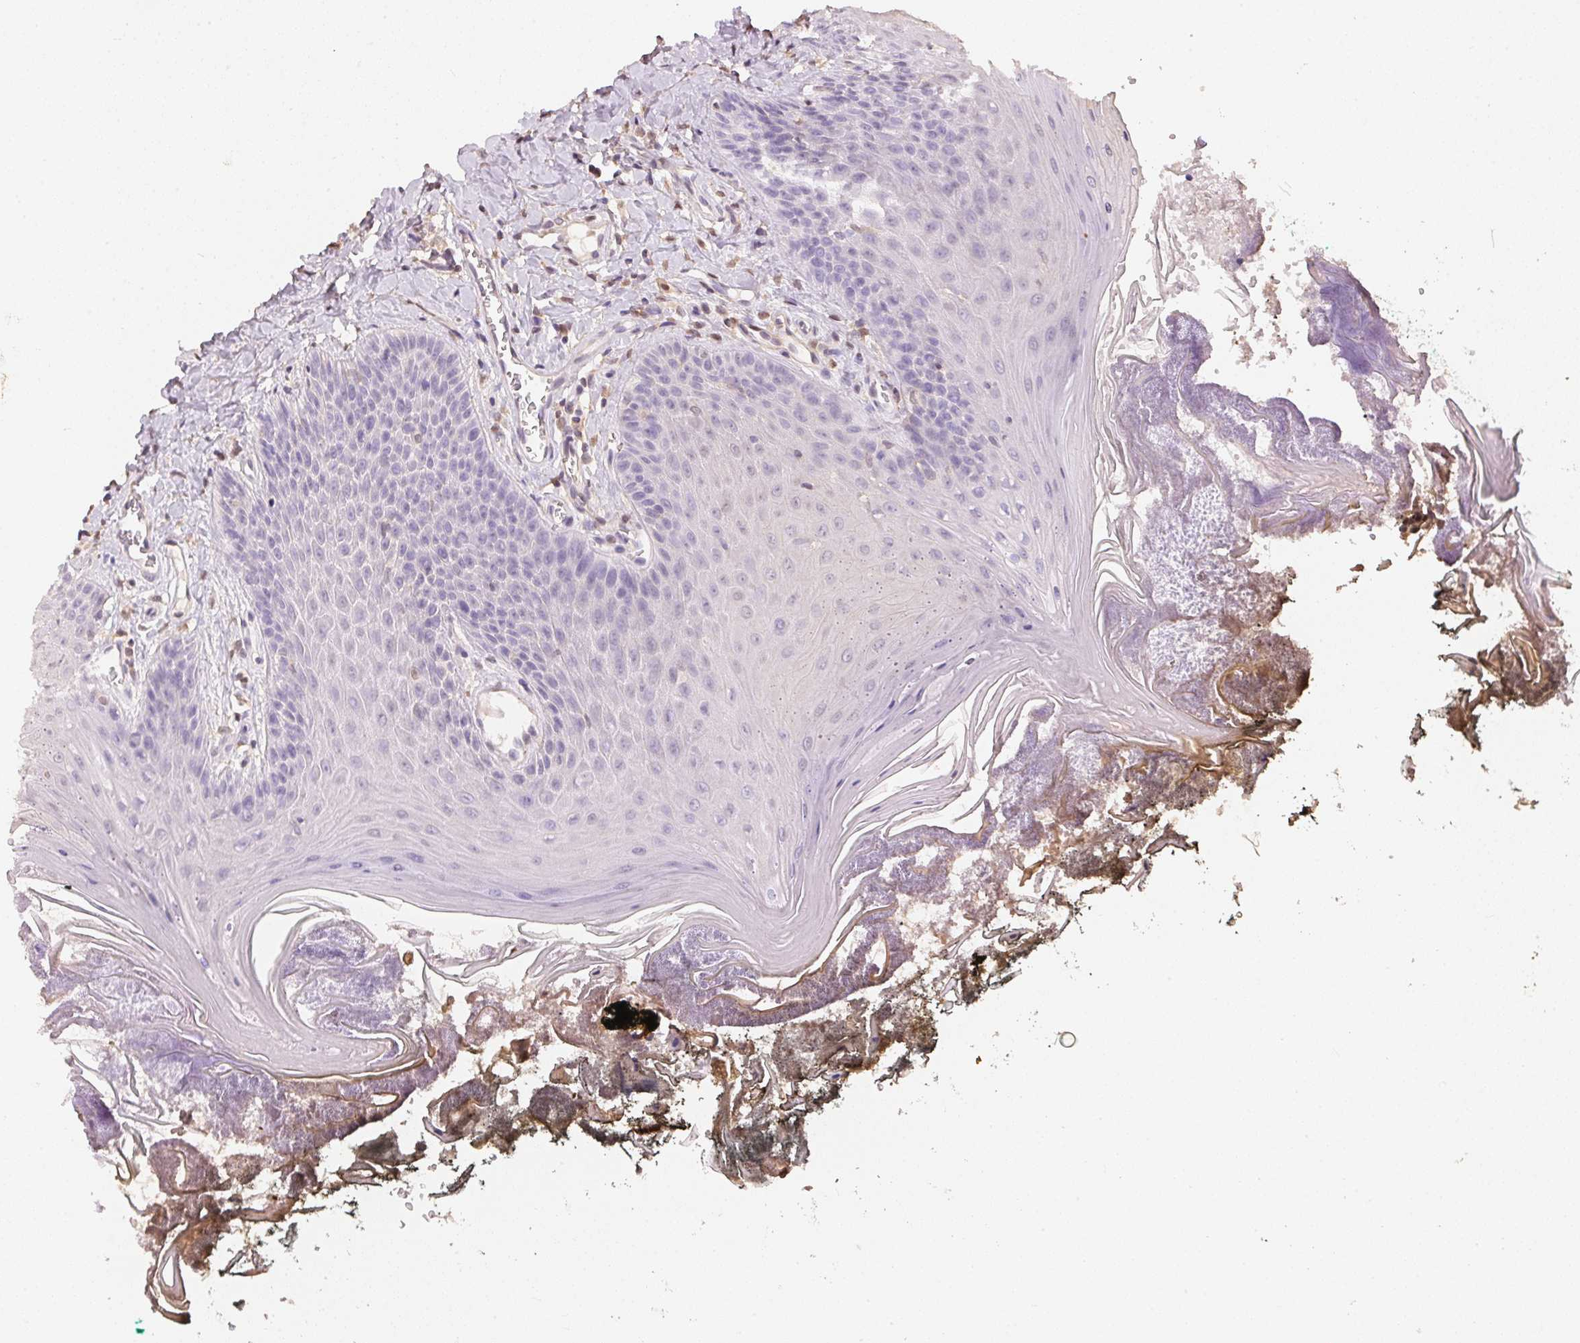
{"staining": {"intensity": "moderate", "quantity": "<25%", "location": "cytoplasmic/membranous"}, "tissue": "oral mucosa", "cell_type": "Squamous epithelial cells", "image_type": "normal", "snomed": [{"axis": "morphology", "description": "Normal tissue, NOS"}, {"axis": "topography", "description": "Oral tissue"}], "caption": "Brown immunohistochemical staining in benign oral mucosa demonstrates moderate cytoplasmic/membranous expression in about <25% of squamous epithelial cells. (Stains: DAB in brown, nuclei in blue, Microscopy: brightfield microscopy at high magnification).", "gene": "S100A3", "patient": {"sex": "male", "age": 9}}